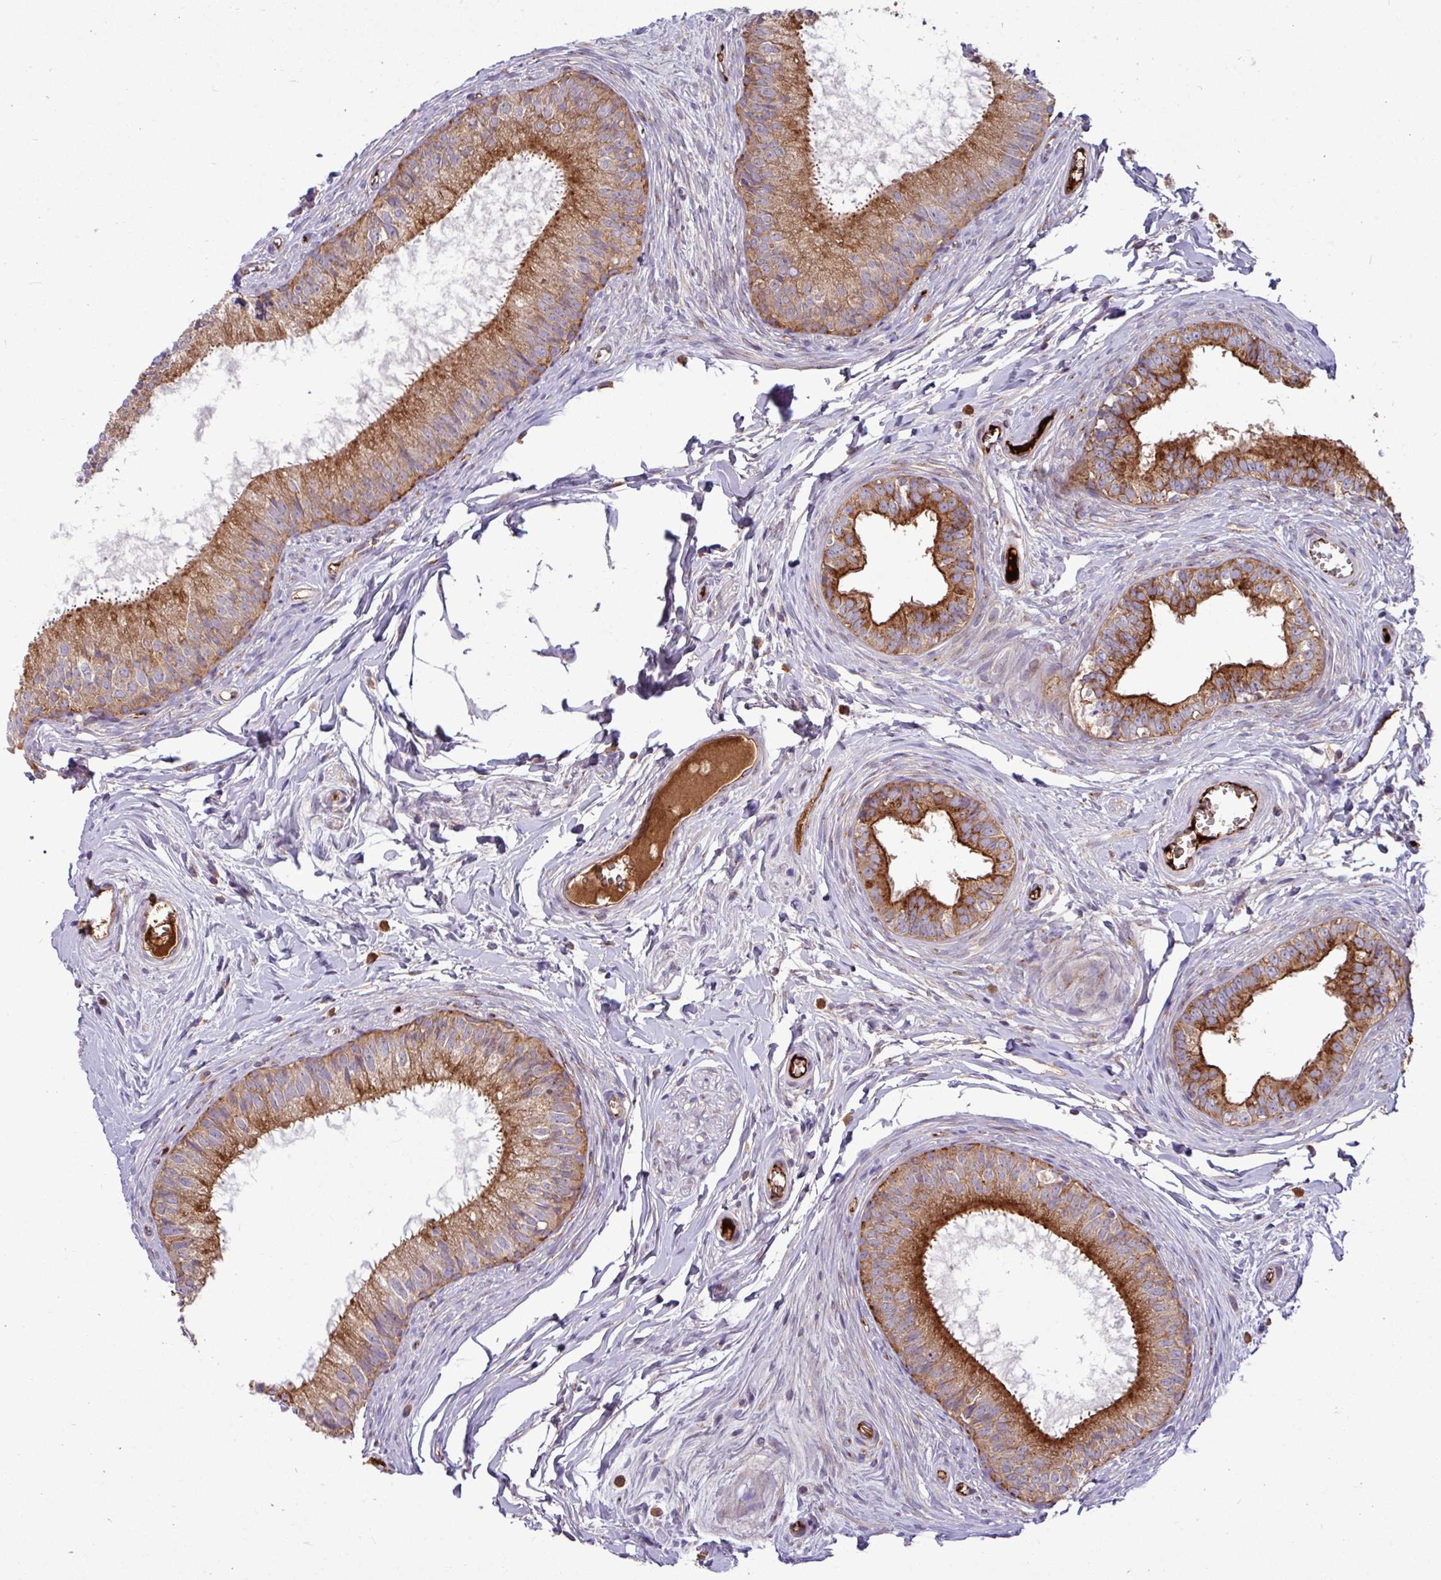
{"staining": {"intensity": "strong", "quantity": ">75%", "location": "cytoplasmic/membranous"}, "tissue": "epididymis", "cell_type": "Glandular cells", "image_type": "normal", "snomed": [{"axis": "morphology", "description": "Normal tissue, NOS"}, {"axis": "topography", "description": "Epididymis"}], "caption": "Strong cytoplasmic/membranous protein positivity is present in about >75% of glandular cells in epididymis. (DAB (3,3'-diaminobenzidine) IHC, brown staining for protein, blue staining for nuclei).", "gene": "LSM12", "patient": {"sex": "male", "age": 25}}